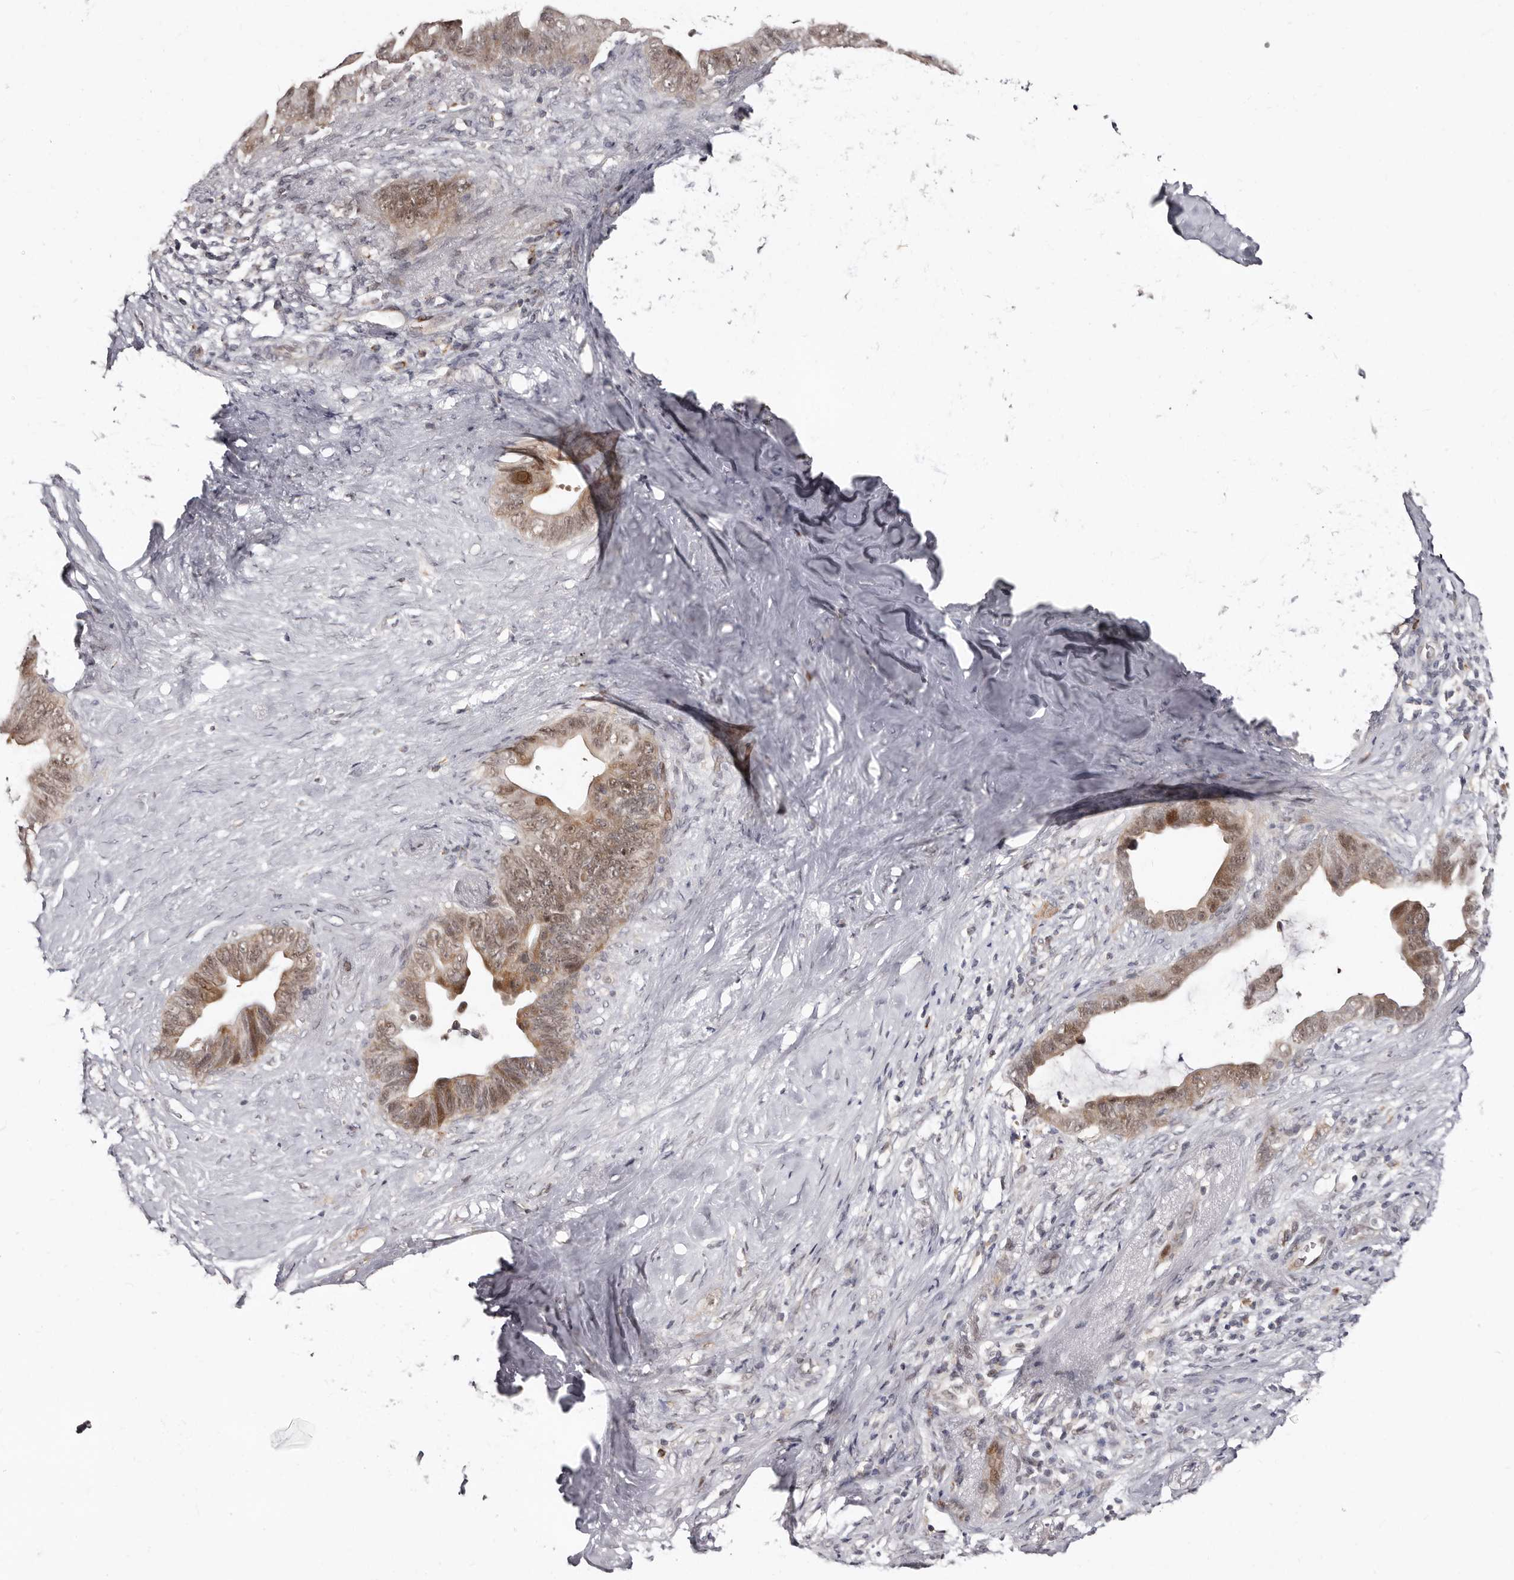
{"staining": {"intensity": "moderate", "quantity": ">75%", "location": "cytoplasmic/membranous,nuclear"}, "tissue": "pancreatic cancer", "cell_type": "Tumor cells", "image_type": "cancer", "snomed": [{"axis": "morphology", "description": "Adenocarcinoma, NOS"}, {"axis": "topography", "description": "Pancreas"}], "caption": "An image showing moderate cytoplasmic/membranous and nuclear expression in about >75% of tumor cells in pancreatic adenocarcinoma, as visualized by brown immunohistochemical staining.", "gene": "PHF20L1", "patient": {"sex": "female", "age": 72}}